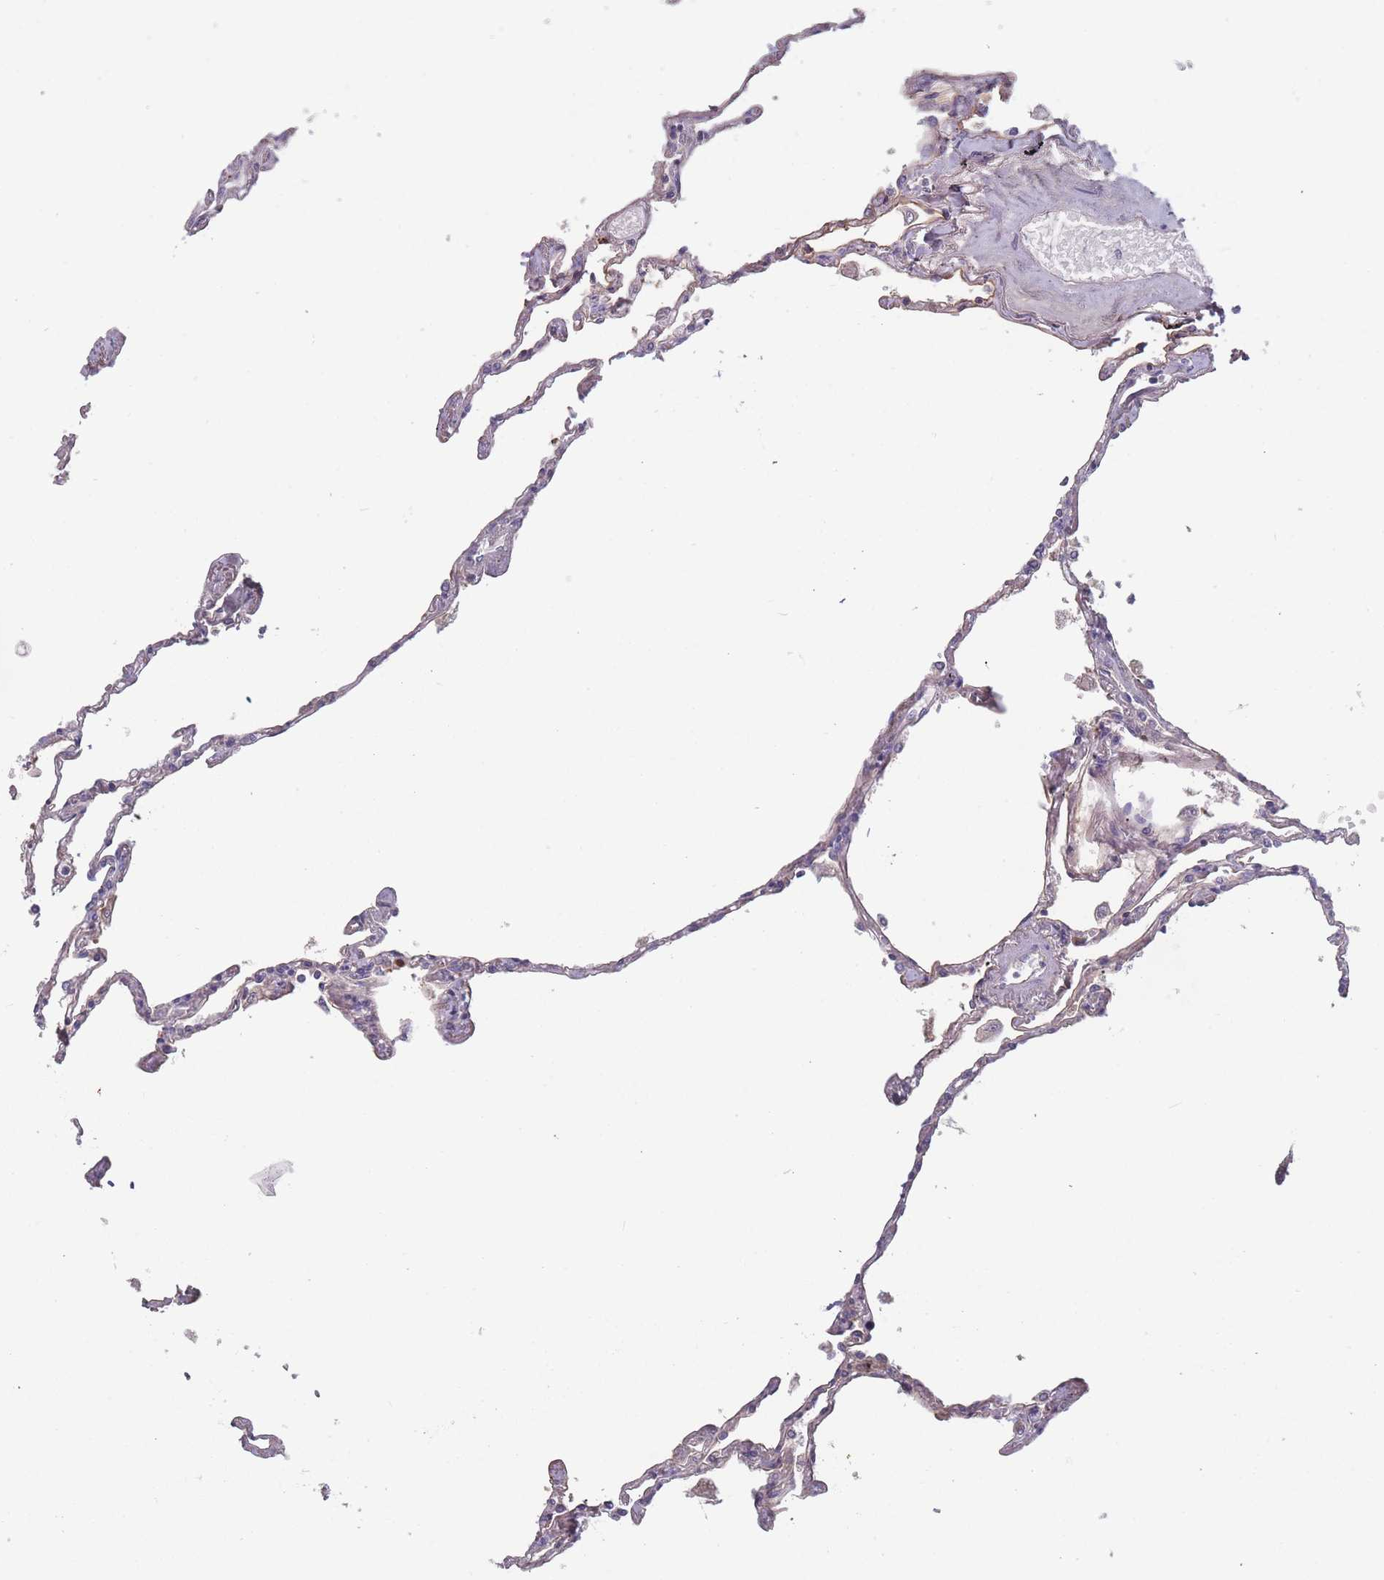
{"staining": {"intensity": "weak", "quantity": "<25%", "location": "cytoplasmic/membranous"}, "tissue": "lung", "cell_type": "Alveolar cells", "image_type": "normal", "snomed": [{"axis": "morphology", "description": "Normal tissue, NOS"}, {"axis": "topography", "description": "Lung"}], "caption": "Micrograph shows no protein positivity in alveolar cells of unremarkable lung. Brightfield microscopy of immunohistochemistry (IHC) stained with DAB (brown) and hematoxylin (blue), captured at high magnification.", "gene": "TMEM232", "patient": {"sex": "female", "age": 67}}